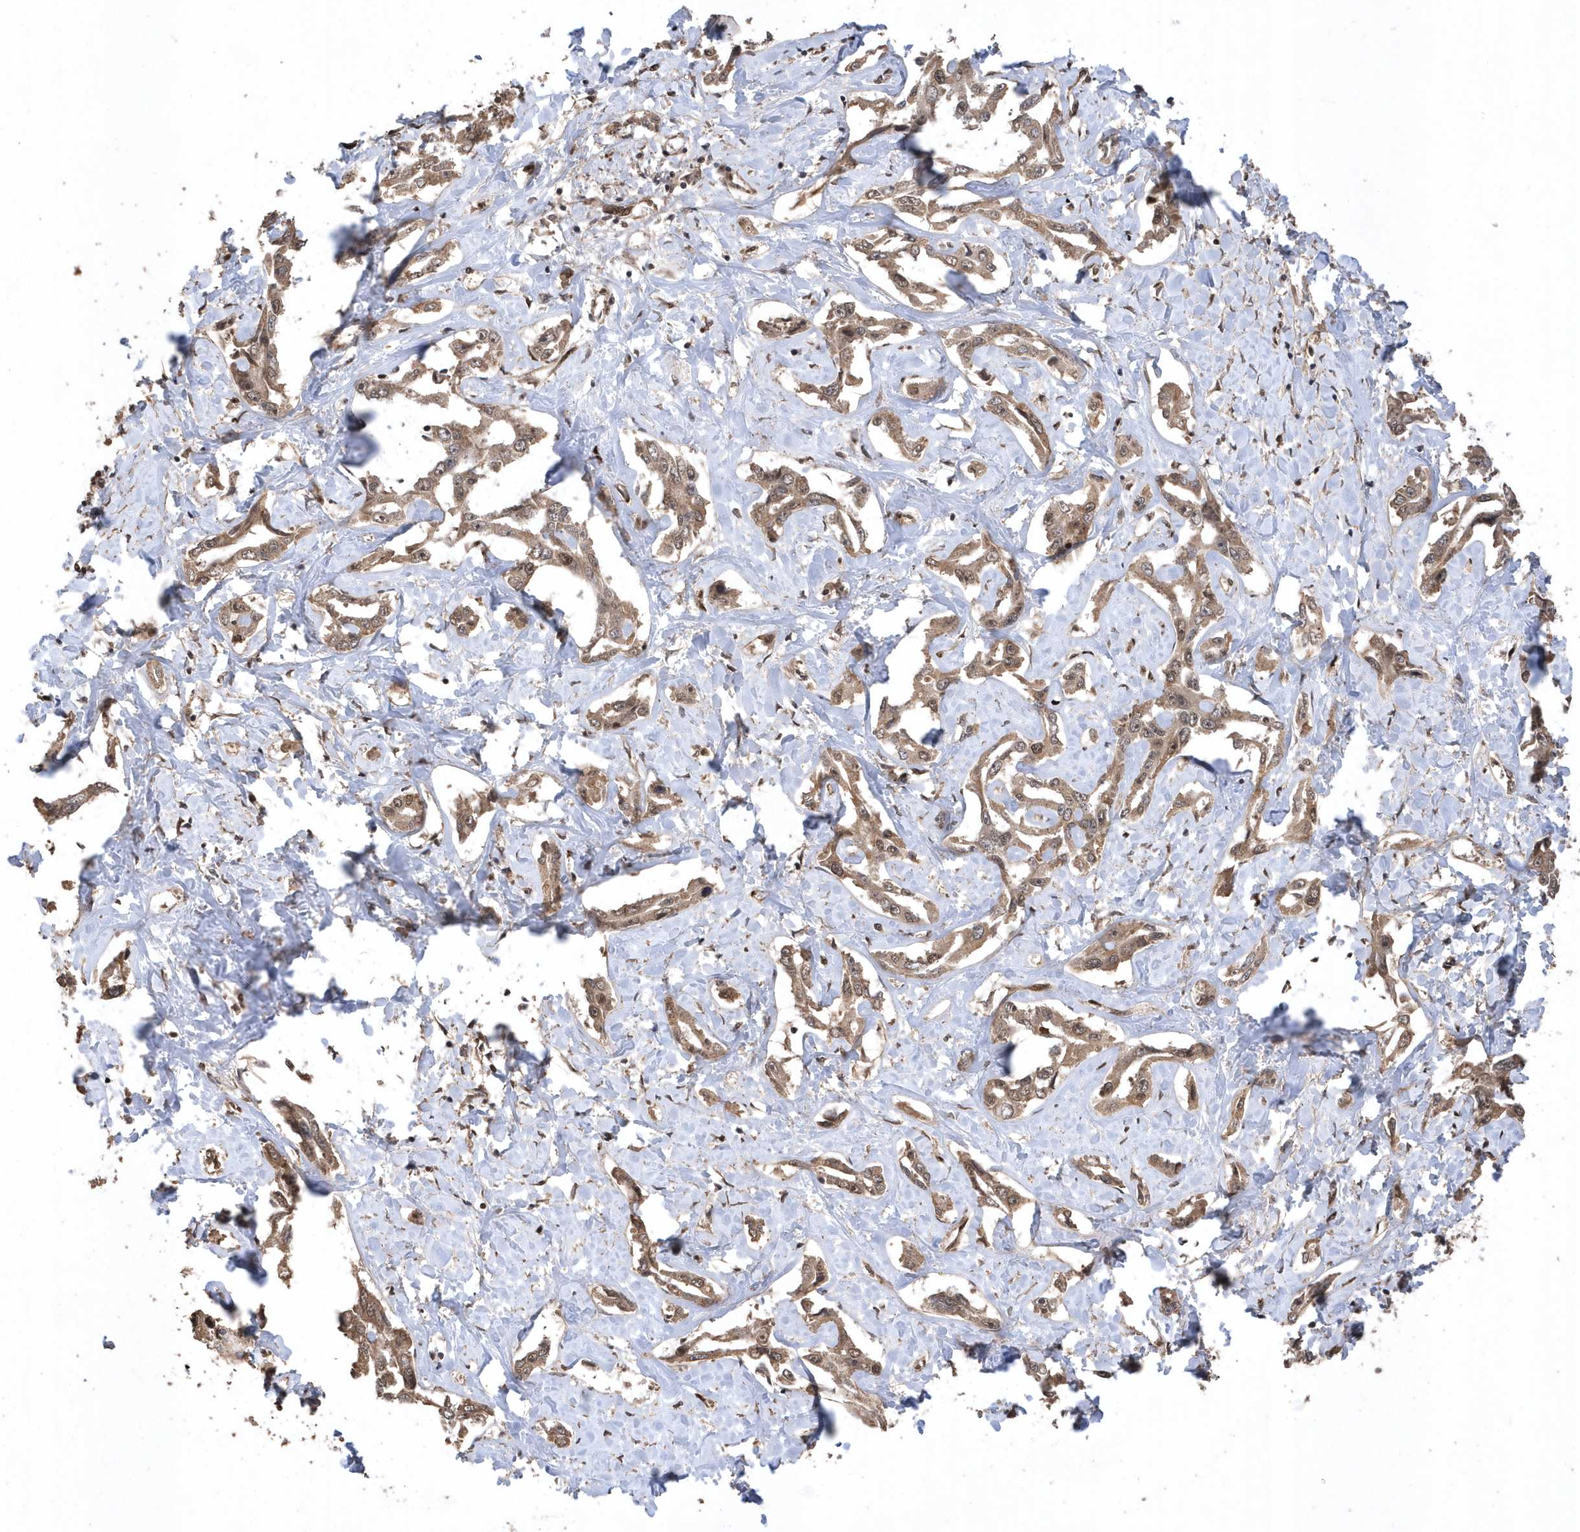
{"staining": {"intensity": "moderate", "quantity": ">75%", "location": "cytoplasmic/membranous"}, "tissue": "liver cancer", "cell_type": "Tumor cells", "image_type": "cancer", "snomed": [{"axis": "morphology", "description": "Cholangiocarcinoma"}, {"axis": "topography", "description": "Liver"}], "caption": "The photomicrograph shows staining of cholangiocarcinoma (liver), revealing moderate cytoplasmic/membranous protein positivity (brown color) within tumor cells.", "gene": "INTS12", "patient": {"sex": "male", "age": 59}}